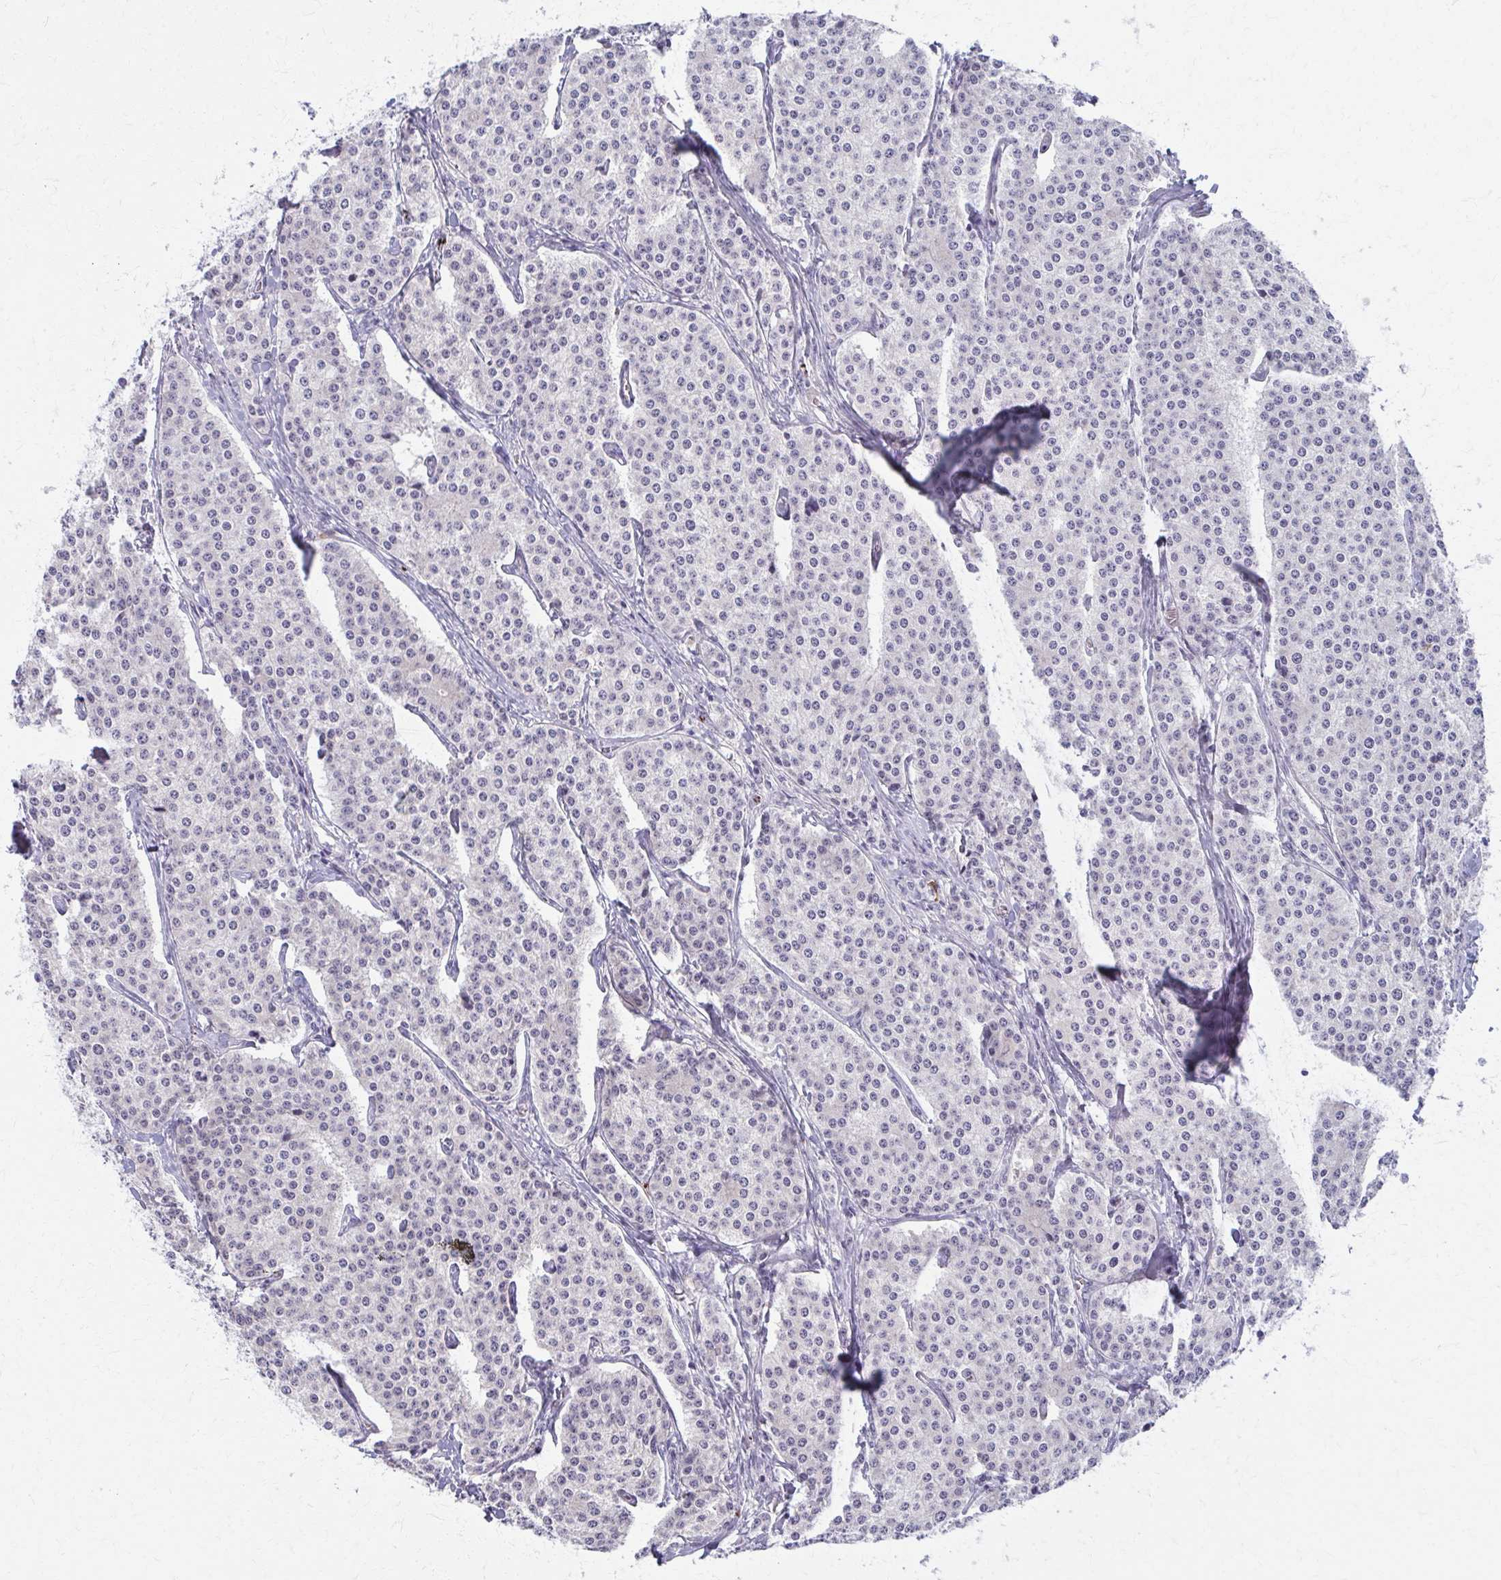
{"staining": {"intensity": "negative", "quantity": "none", "location": "none"}, "tissue": "carcinoid", "cell_type": "Tumor cells", "image_type": "cancer", "snomed": [{"axis": "morphology", "description": "Carcinoid, malignant, NOS"}, {"axis": "topography", "description": "Small intestine"}], "caption": "Carcinoid was stained to show a protein in brown. There is no significant expression in tumor cells.", "gene": "OR4M1", "patient": {"sex": "female", "age": 64}}